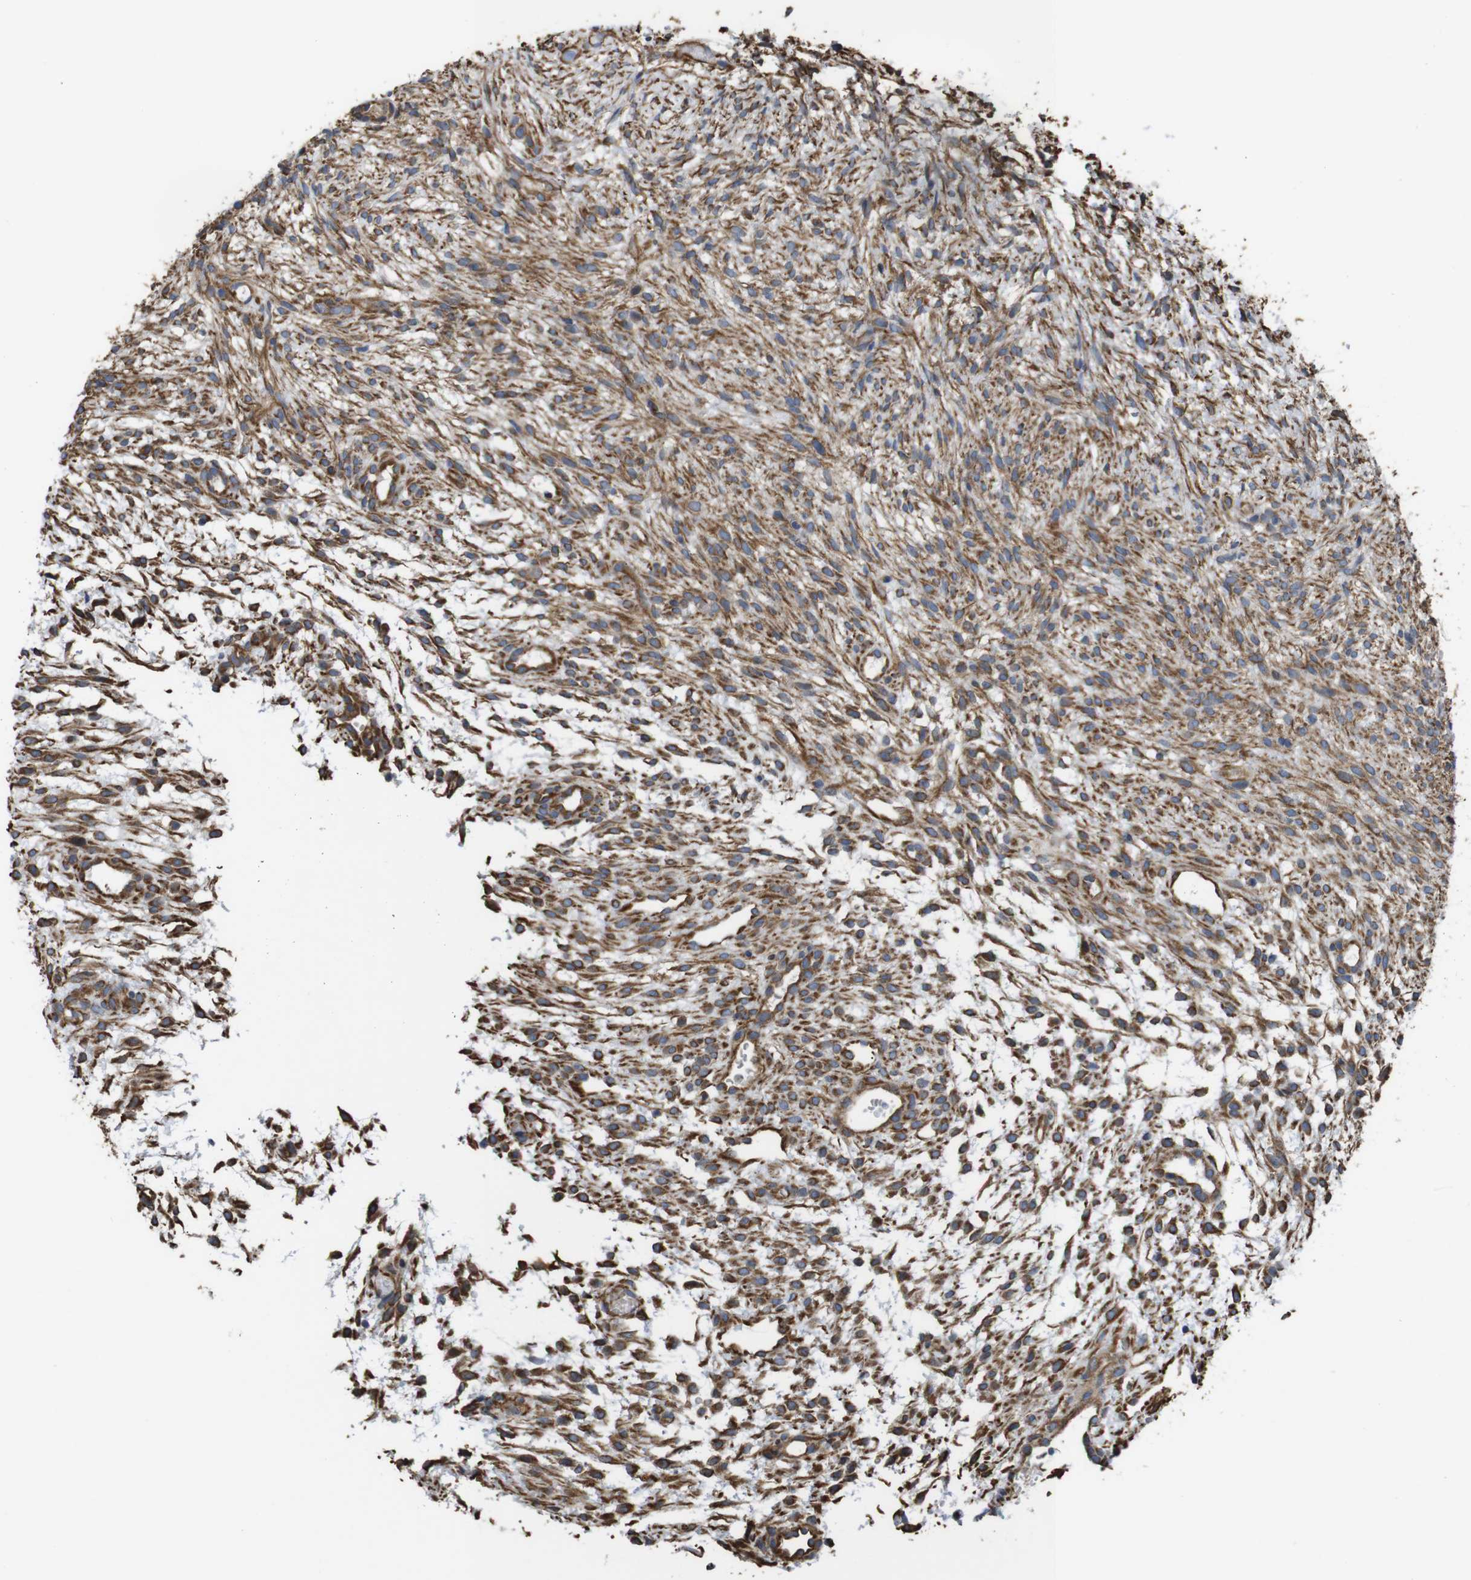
{"staining": {"intensity": "moderate", "quantity": ">75%", "location": "cytoplasmic/membranous"}, "tissue": "ovary", "cell_type": "Ovarian stroma cells", "image_type": "normal", "snomed": [{"axis": "morphology", "description": "Normal tissue, NOS"}, {"axis": "morphology", "description": "Cyst, NOS"}, {"axis": "topography", "description": "Ovary"}], "caption": "The image exhibits staining of normal ovary, revealing moderate cytoplasmic/membranous protein staining (brown color) within ovarian stroma cells.", "gene": "POMK", "patient": {"sex": "female", "age": 18}}